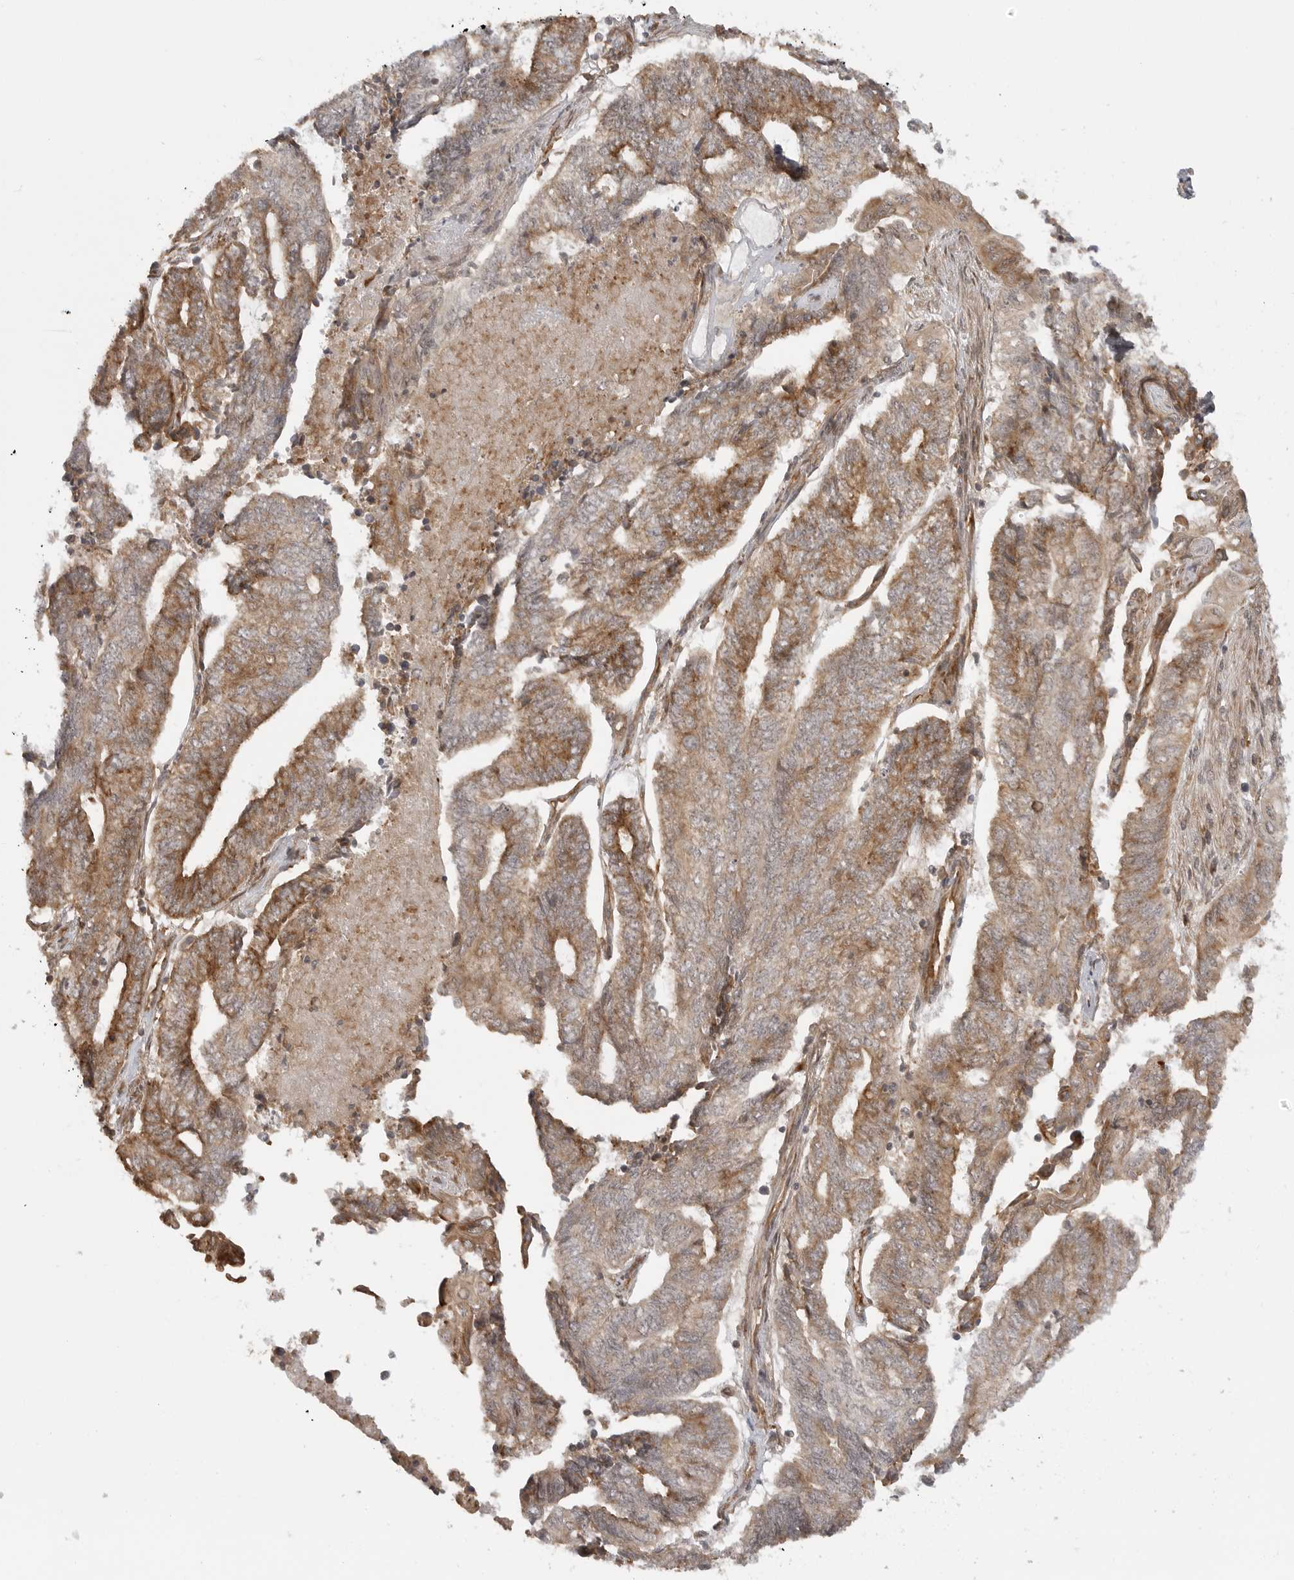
{"staining": {"intensity": "moderate", "quantity": ">75%", "location": "cytoplasmic/membranous"}, "tissue": "endometrial cancer", "cell_type": "Tumor cells", "image_type": "cancer", "snomed": [{"axis": "morphology", "description": "Adenocarcinoma, NOS"}, {"axis": "topography", "description": "Uterus"}, {"axis": "topography", "description": "Endometrium"}], "caption": "Immunohistochemical staining of human endometrial adenocarcinoma shows medium levels of moderate cytoplasmic/membranous staining in approximately >75% of tumor cells.", "gene": "FAT3", "patient": {"sex": "female", "age": 70}}